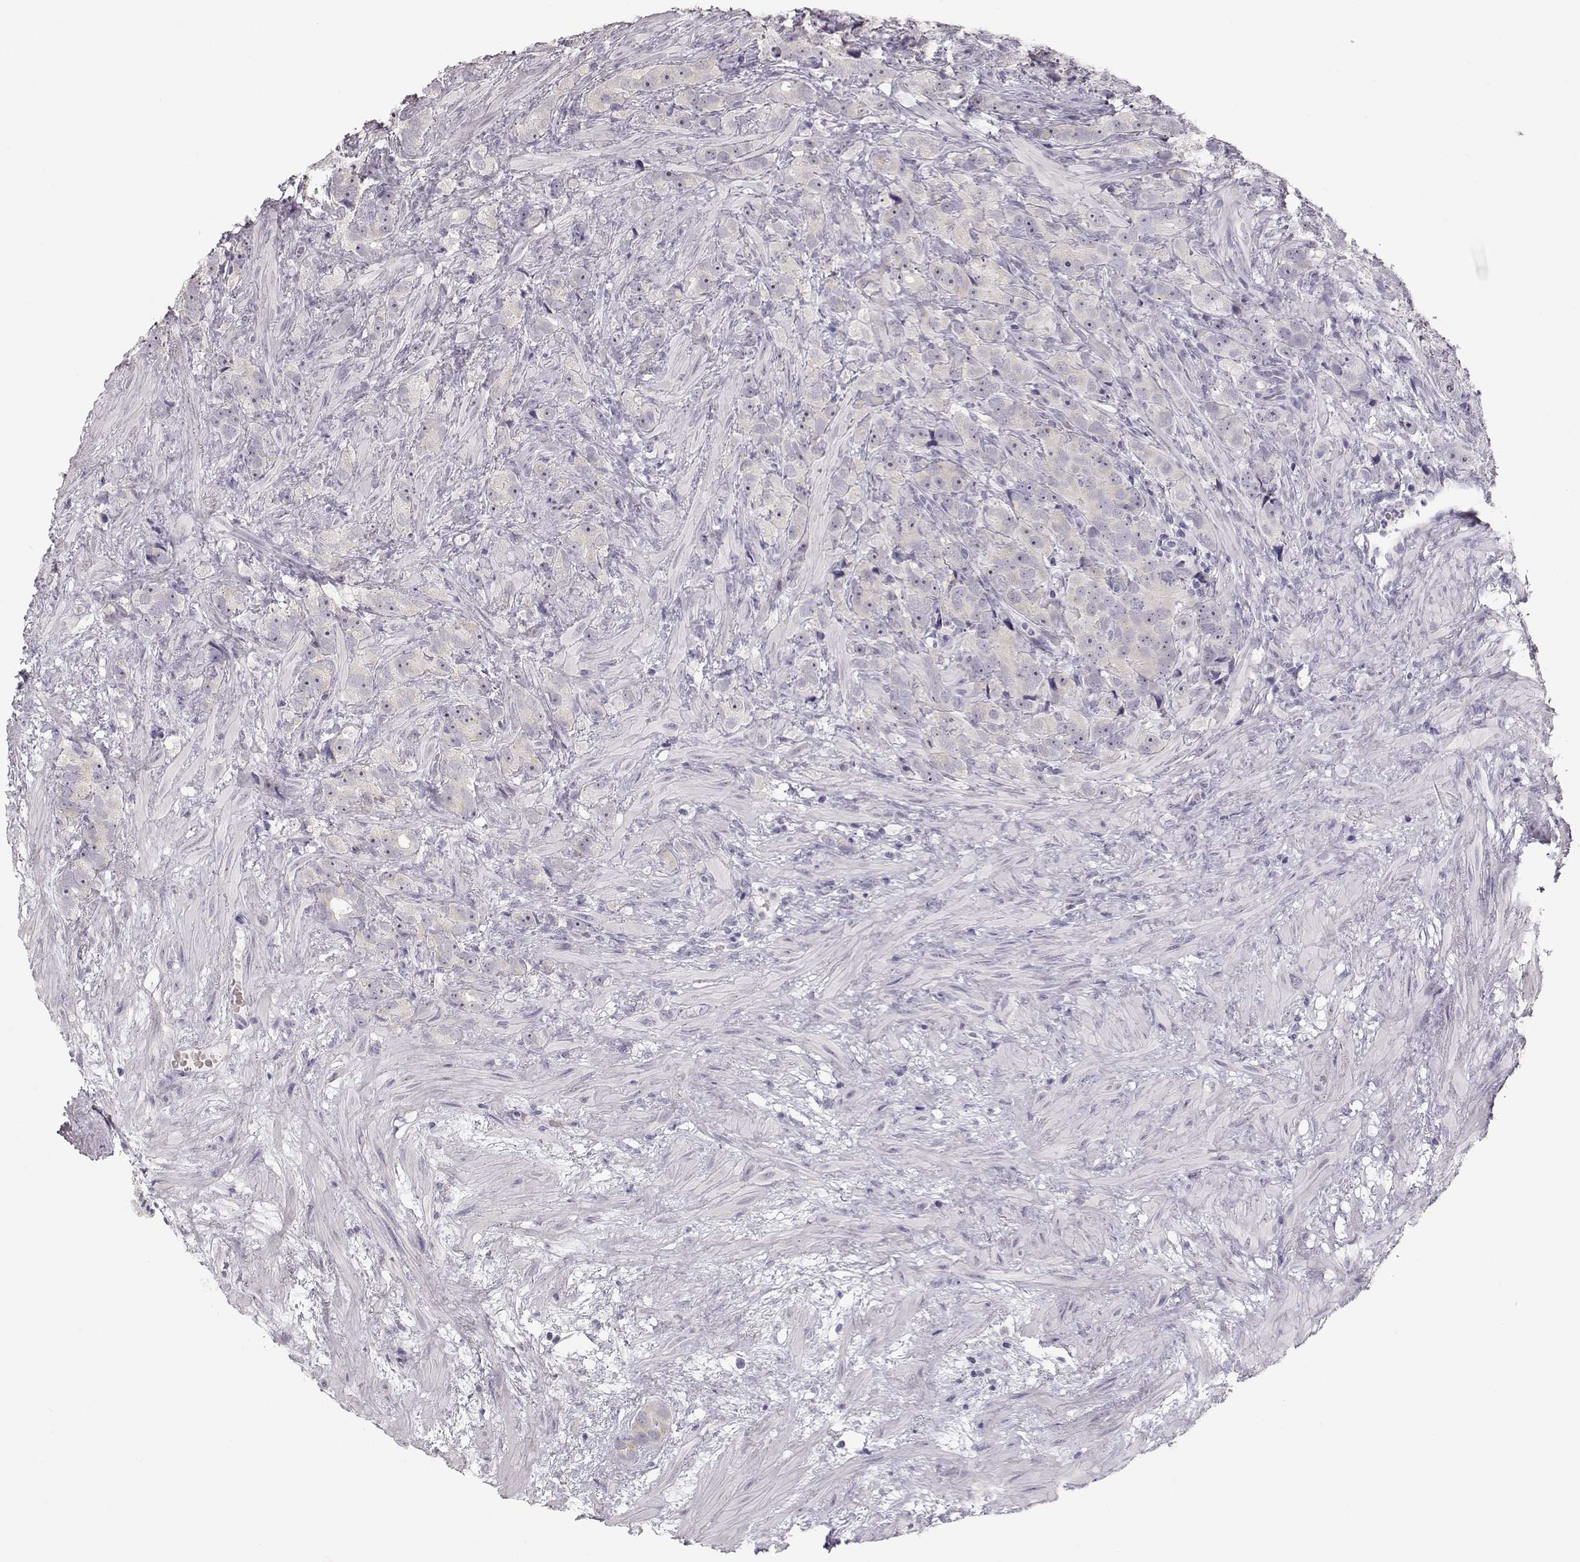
{"staining": {"intensity": "weak", "quantity": "25%-75%", "location": "cytoplasmic/membranous"}, "tissue": "prostate cancer", "cell_type": "Tumor cells", "image_type": "cancer", "snomed": [{"axis": "morphology", "description": "Adenocarcinoma, High grade"}, {"axis": "topography", "description": "Prostate"}], "caption": "Immunohistochemical staining of human high-grade adenocarcinoma (prostate) exhibits low levels of weak cytoplasmic/membranous protein expression in approximately 25%-75% of tumor cells.", "gene": "FAM205A", "patient": {"sex": "male", "age": 90}}